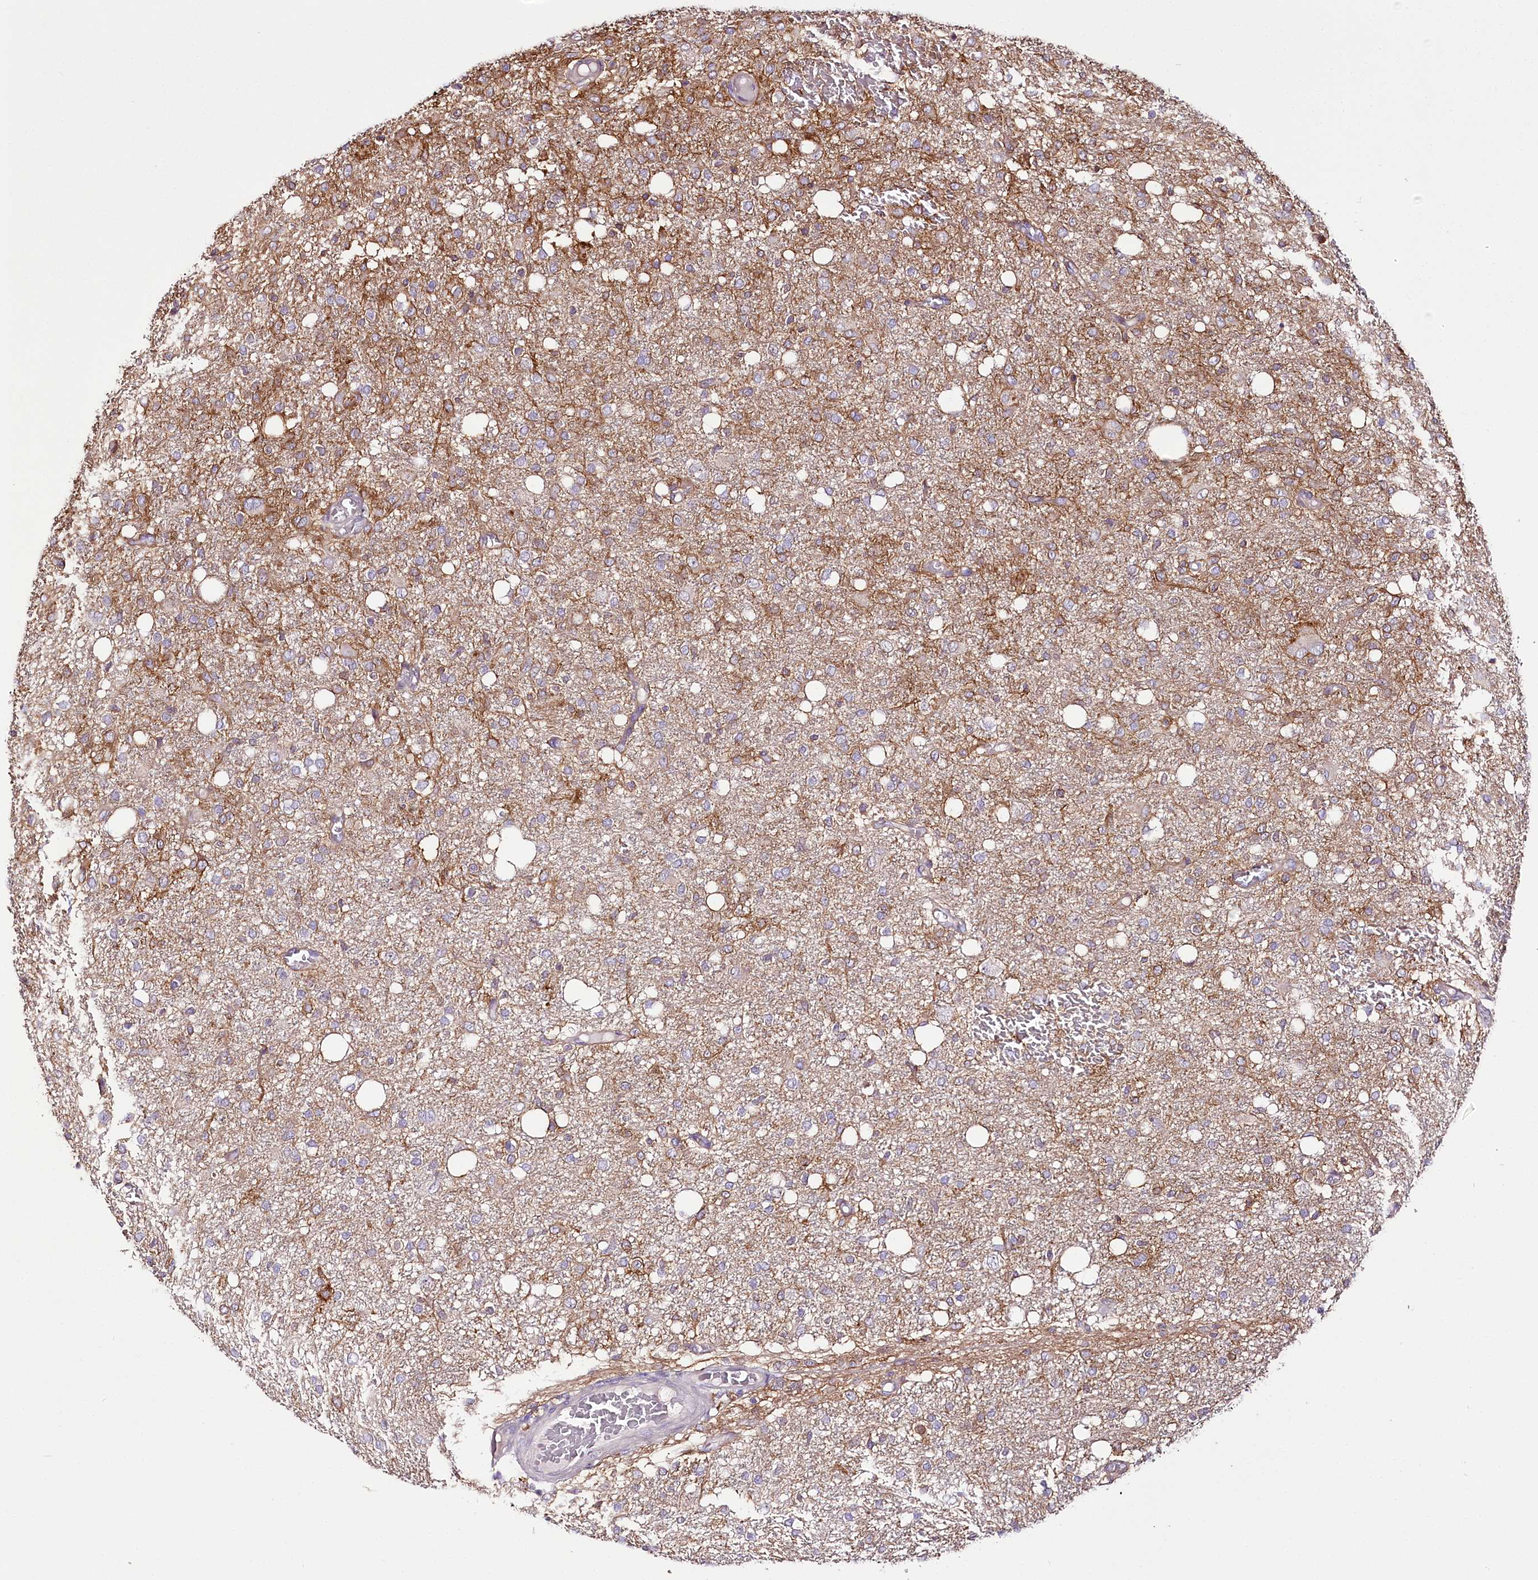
{"staining": {"intensity": "negative", "quantity": "none", "location": "none"}, "tissue": "glioma", "cell_type": "Tumor cells", "image_type": "cancer", "snomed": [{"axis": "morphology", "description": "Glioma, malignant, High grade"}, {"axis": "topography", "description": "Brain"}], "caption": "Tumor cells show no significant staining in glioma.", "gene": "ZNF226", "patient": {"sex": "female", "age": 59}}